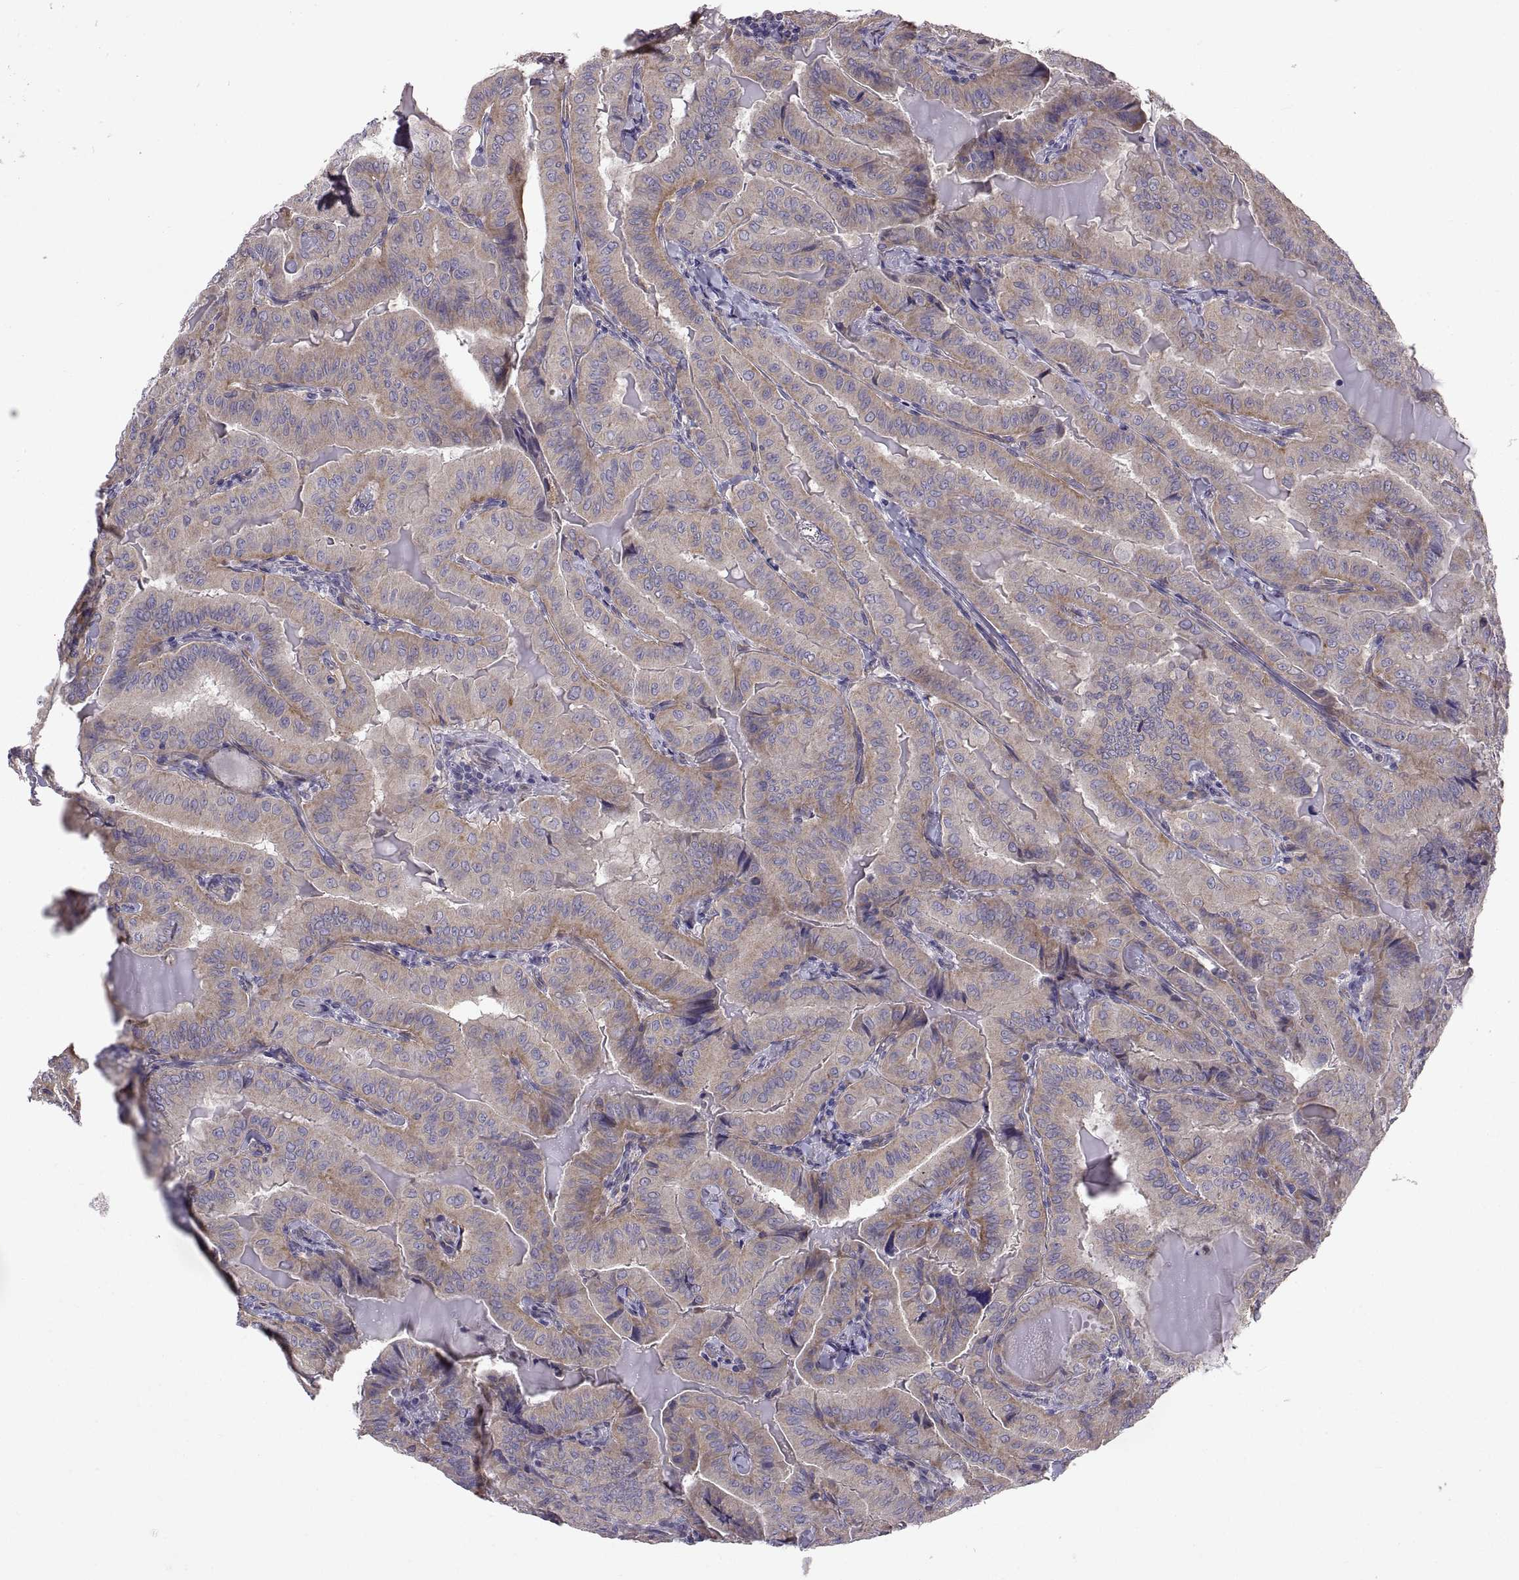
{"staining": {"intensity": "moderate", "quantity": "25%-75%", "location": "cytoplasmic/membranous"}, "tissue": "thyroid cancer", "cell_type": "Tumor cells", "image_type": "cancer", "snomed": [{"axis": "morphology", "description": "Papillary adenocarcinoma, NOS"}, {"axis": "topography", "description": "Thyroid gland"}], "caption": "High-power microscopy captured an immunohistochemistry (IHC) image of thyroid cancer, revealing moderate cytoplasmic/membranous expression in about 25%-75% of tumor cells. (Brightfield microscopy of DAB IHC at high magnification).", "gene": "ARSL", "patient": {"sex": "female", "age": 68}}